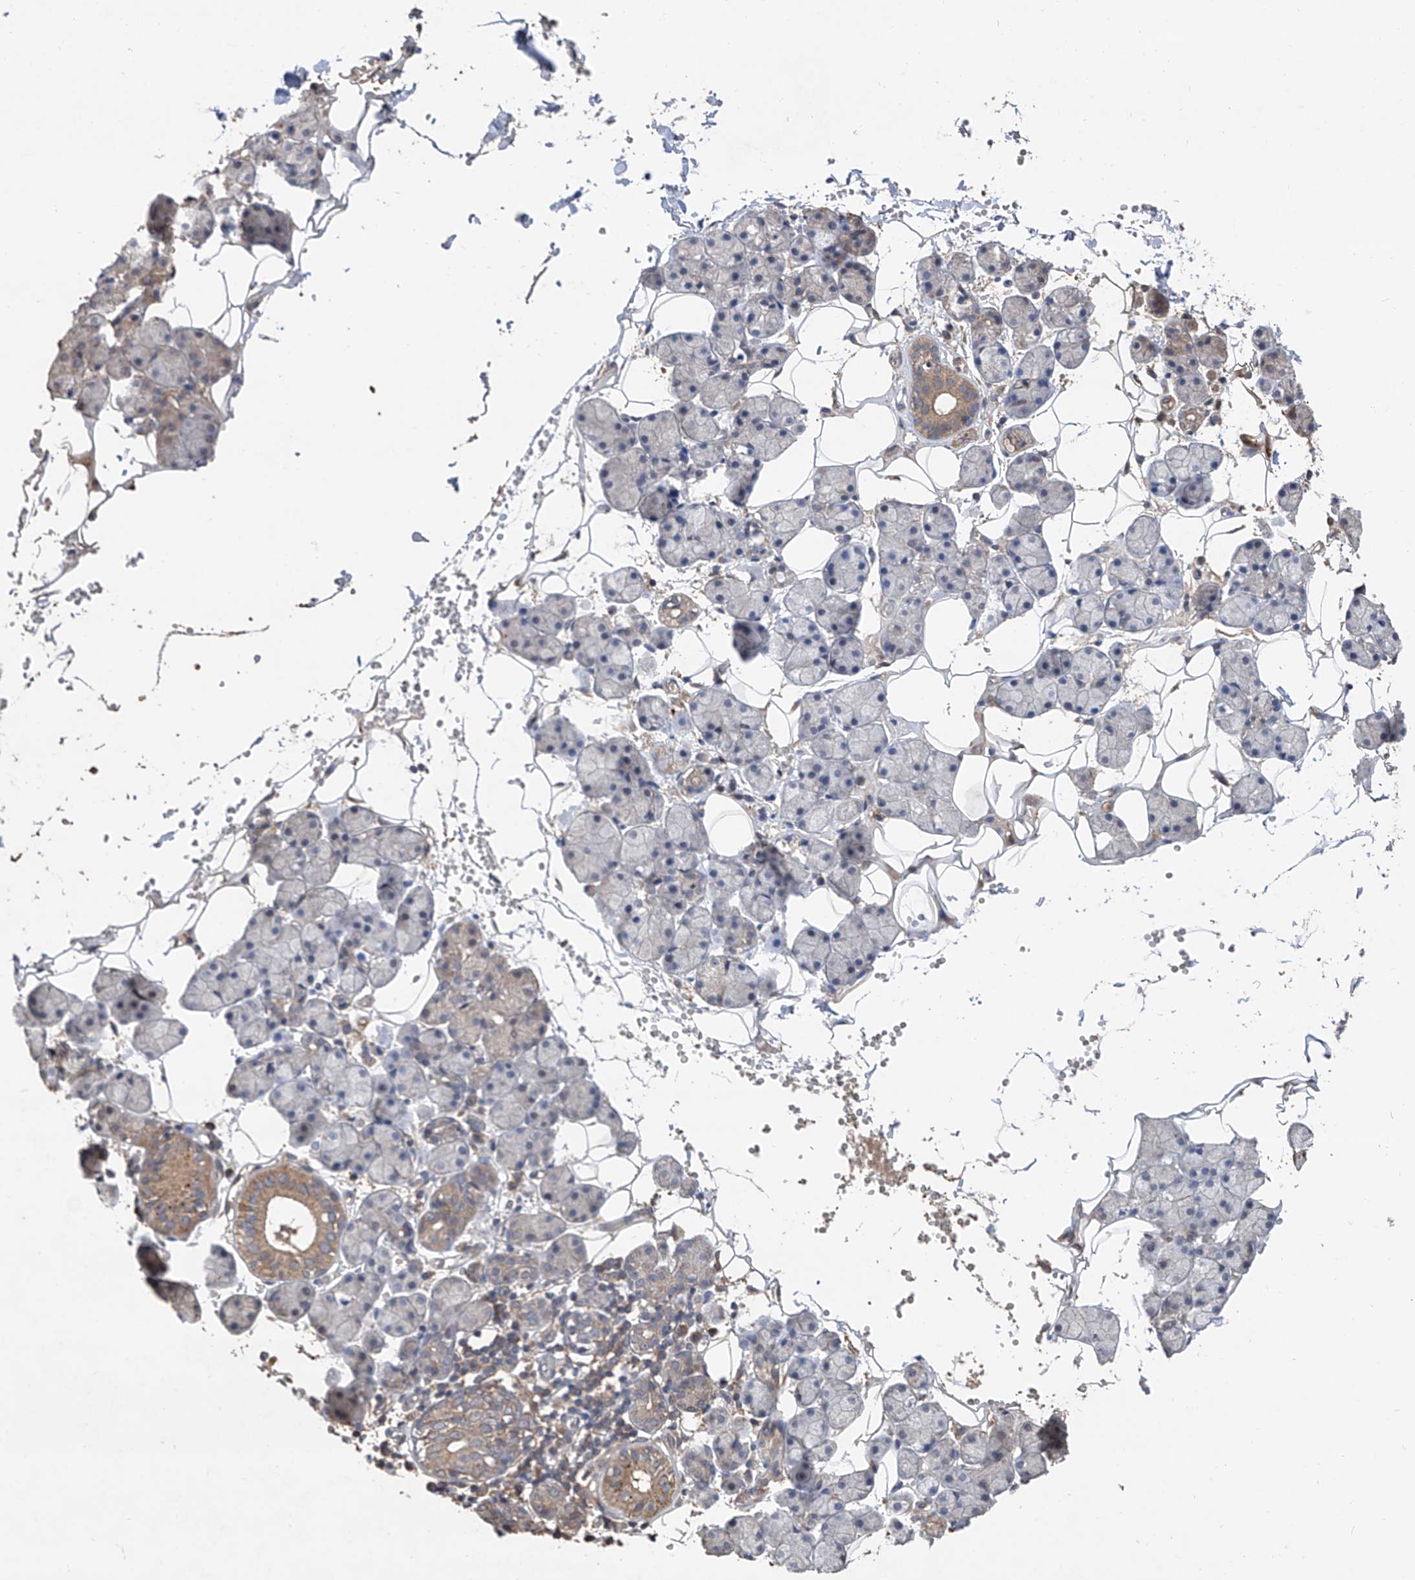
{"staining": {"intensity": "weak", "quantity": "<25%", "location": "cytoplasmic/membranous"}, "tissue": "salivary gland", "cell_type": "Glandular cells", "image_type": "normal", "snomed": [{"axis": "morphology", "description": "Normal tissue, NOS"}, {"axis": "topography", "description": "Salivary gland"}], "caption": "DAB immunohistochemical staining of benign human salivary gland shows no significant expression in glandular cells. The staining is performed using DAB brown chromogen with nuclei counter-stained in using hematoxylin.", "gene": "EDN1", "patient": {"sex": "female", "age": 33}}